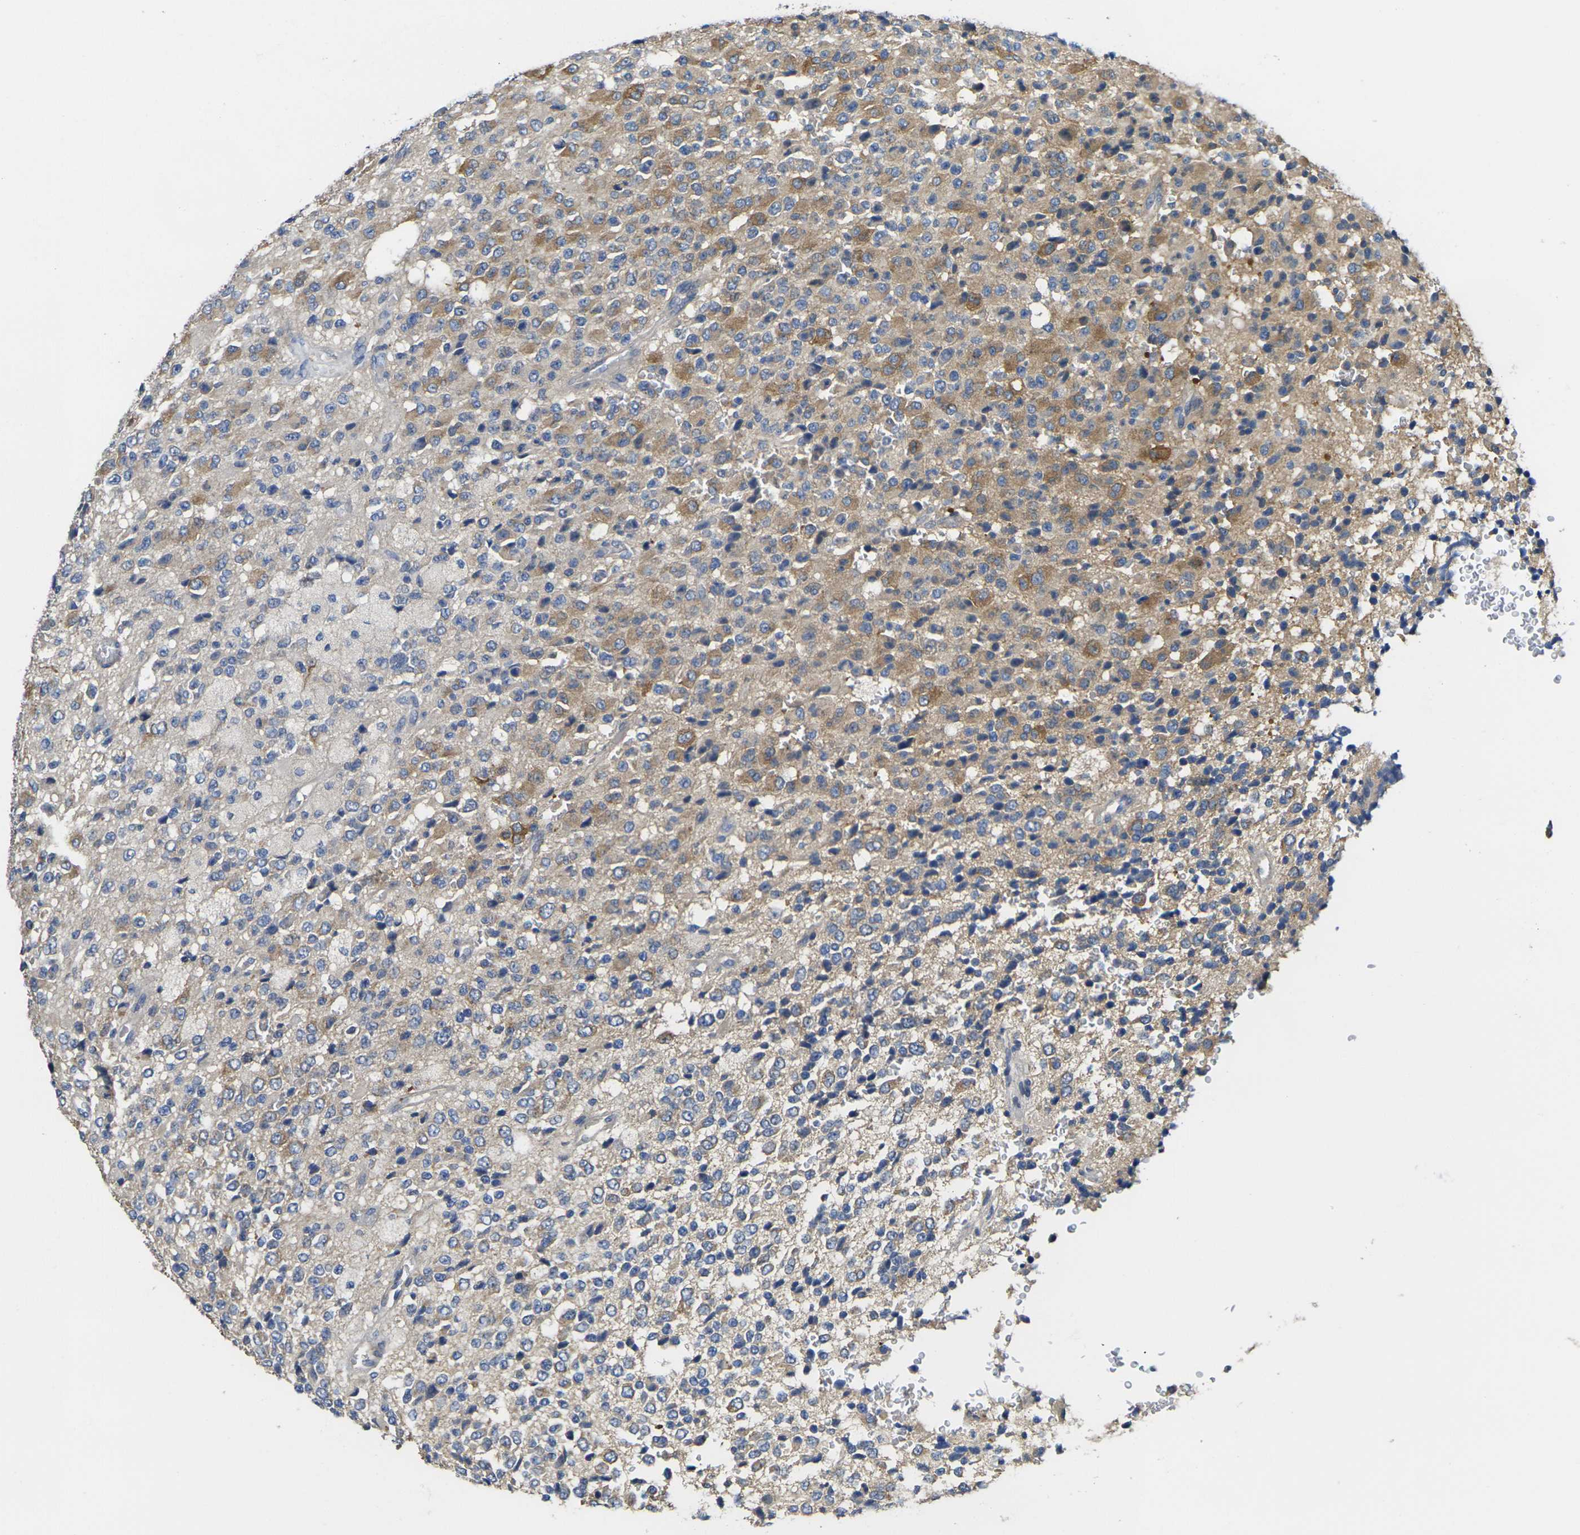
{"staining": {"intensity": "moderate", "quantity": ">75%", "location": "cytoplasmic/membranous"}, "tissue": "glioma", "cell_type": "Tumor cells", "image_type": "cancer", "snomed": [{"axis": "morphology", "description": "Glioma, malignant, High grade"}, {"axis": "topography", "description": "pancreas cauda"}], "caption": "Tumor cells demonstrate medium levels of moderate cytoplasmic/membranous expression in approximately >75% of cells in human glioma. (DAB IHC, brown staining for protein, blue staining for nuclei).", "gene": "GNA12", "patient": {"sex": "male", "age": 60}}